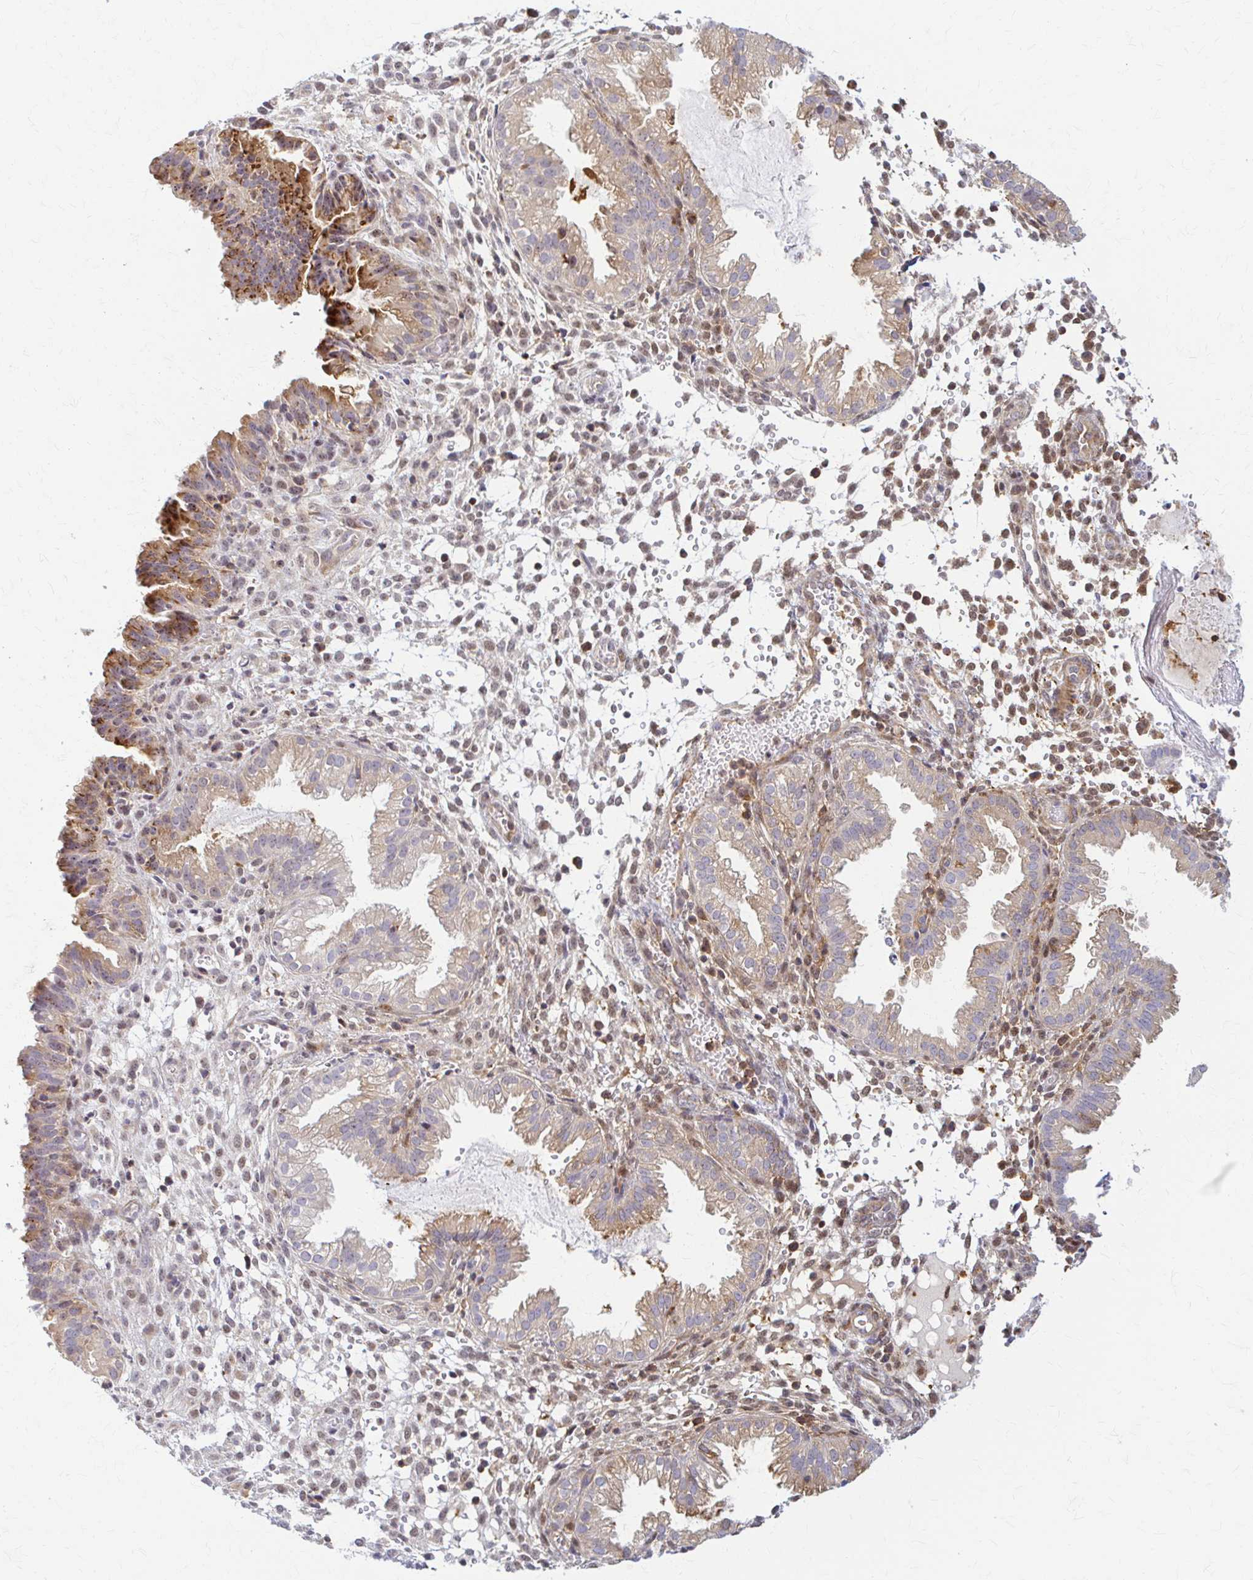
{"staining": {"intensity": "weak", "quantity": "25%-75%", "location": "cytoplasmic/membranous,nuclear"}, "tissue": "endometrium", "cell_type": "Cells in endometrial stroma", "image_type": "normal", "snomed": [{"axis": "morphology", "description": "Normal tissue, NOS"}, {"axis": "topography", "description": "Endometrium"}], "caption": "Weak cytoplasmic/membranous,nuclear staining is appreciated in approximately 25%-75% of cells in endometrial stroma in benign endometrium.", "gene": "ARHGAP35", "patient": {"sex": "female", "age": 33}}